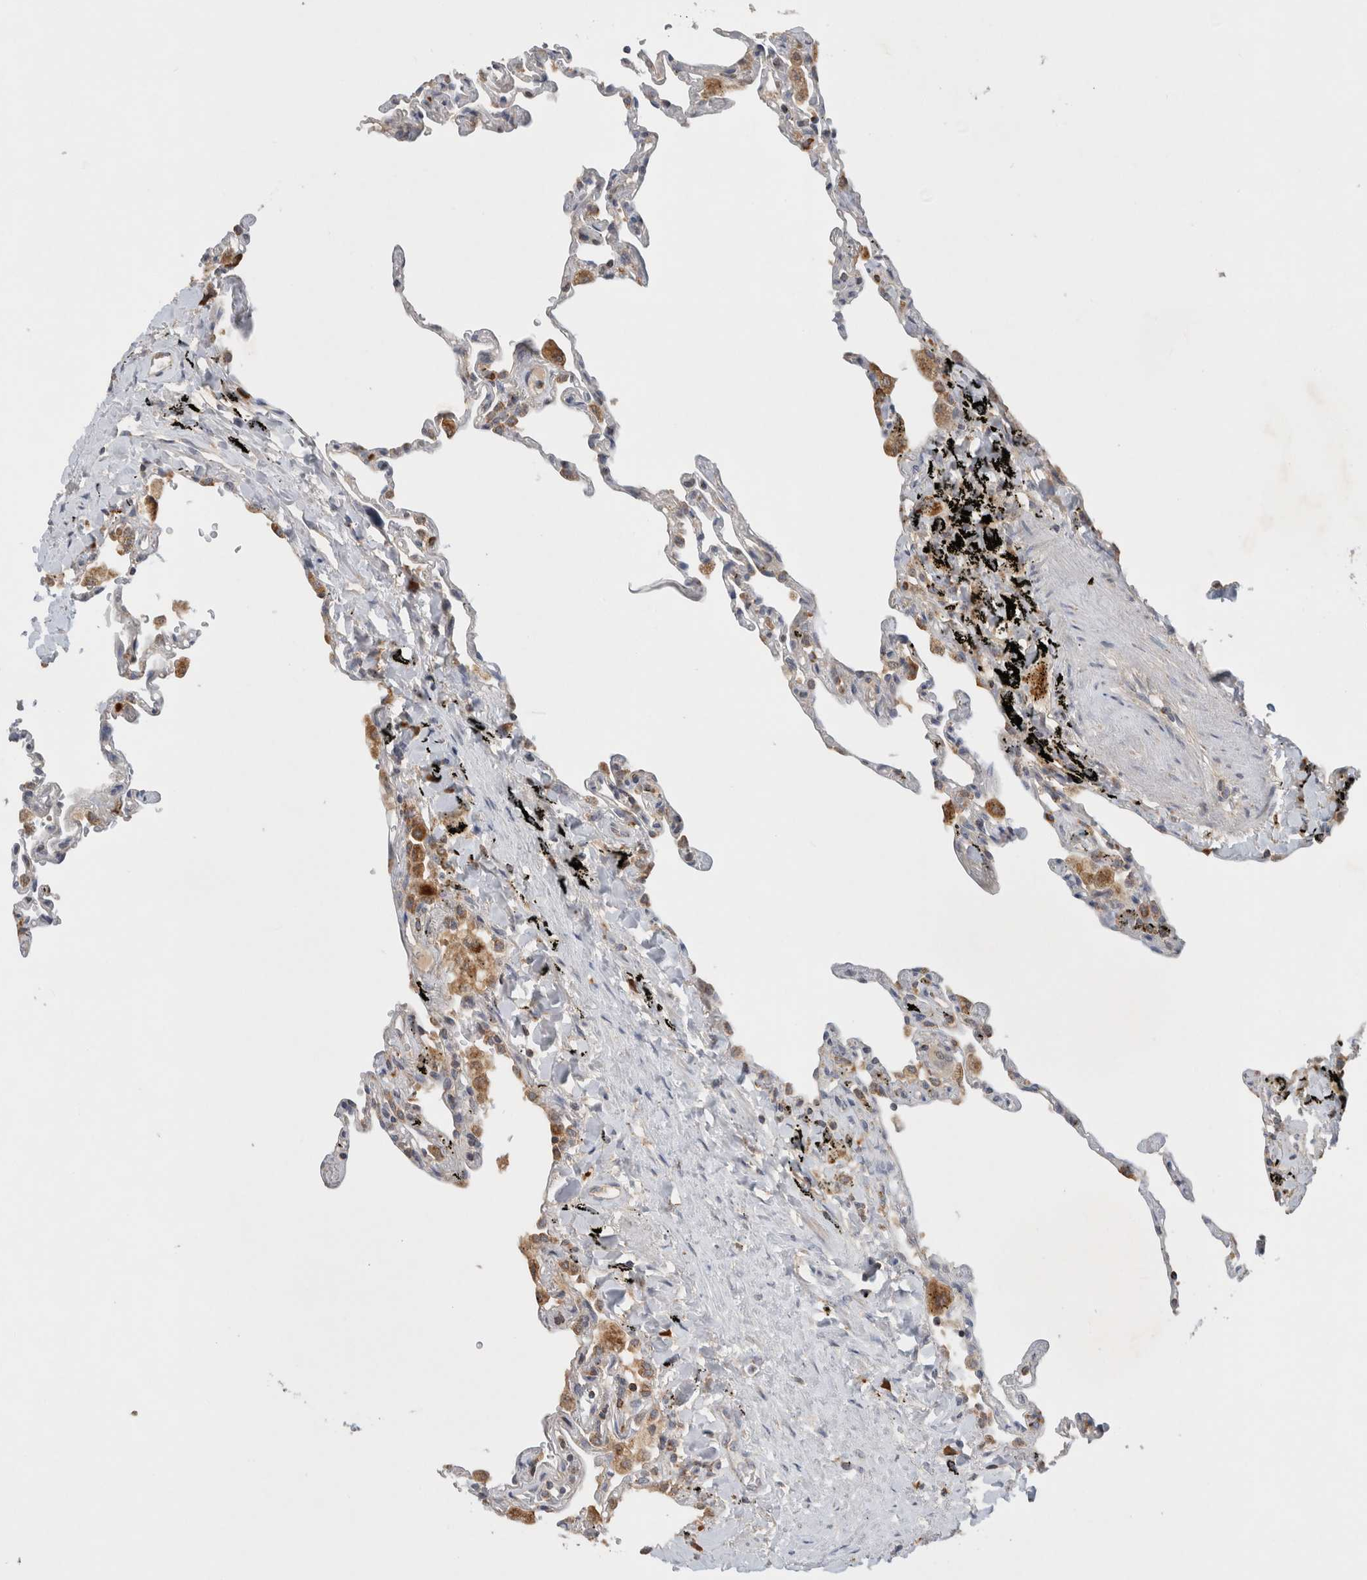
{"staining": {"intensity": "moderate", "quantity": "<25%", "location": "cytoplasmic/membranous"}, "tissue": "lung", "cell_type": "Alveolar cells", "image_type": "normal", "snomed": [{"axis": "morphology", "description": "Normal tissue, NOS"}, {"axis": "topography", "description": "Lung"}], "caption": "This image reveals immunohistochemistry (IHC) staining of benign human lung, with low moderate cytoplasmic/membranous positivity in about <25% of alveolar cells.", "gene": "AMPD1", "patient": {"sex": "male", "age": 59}}